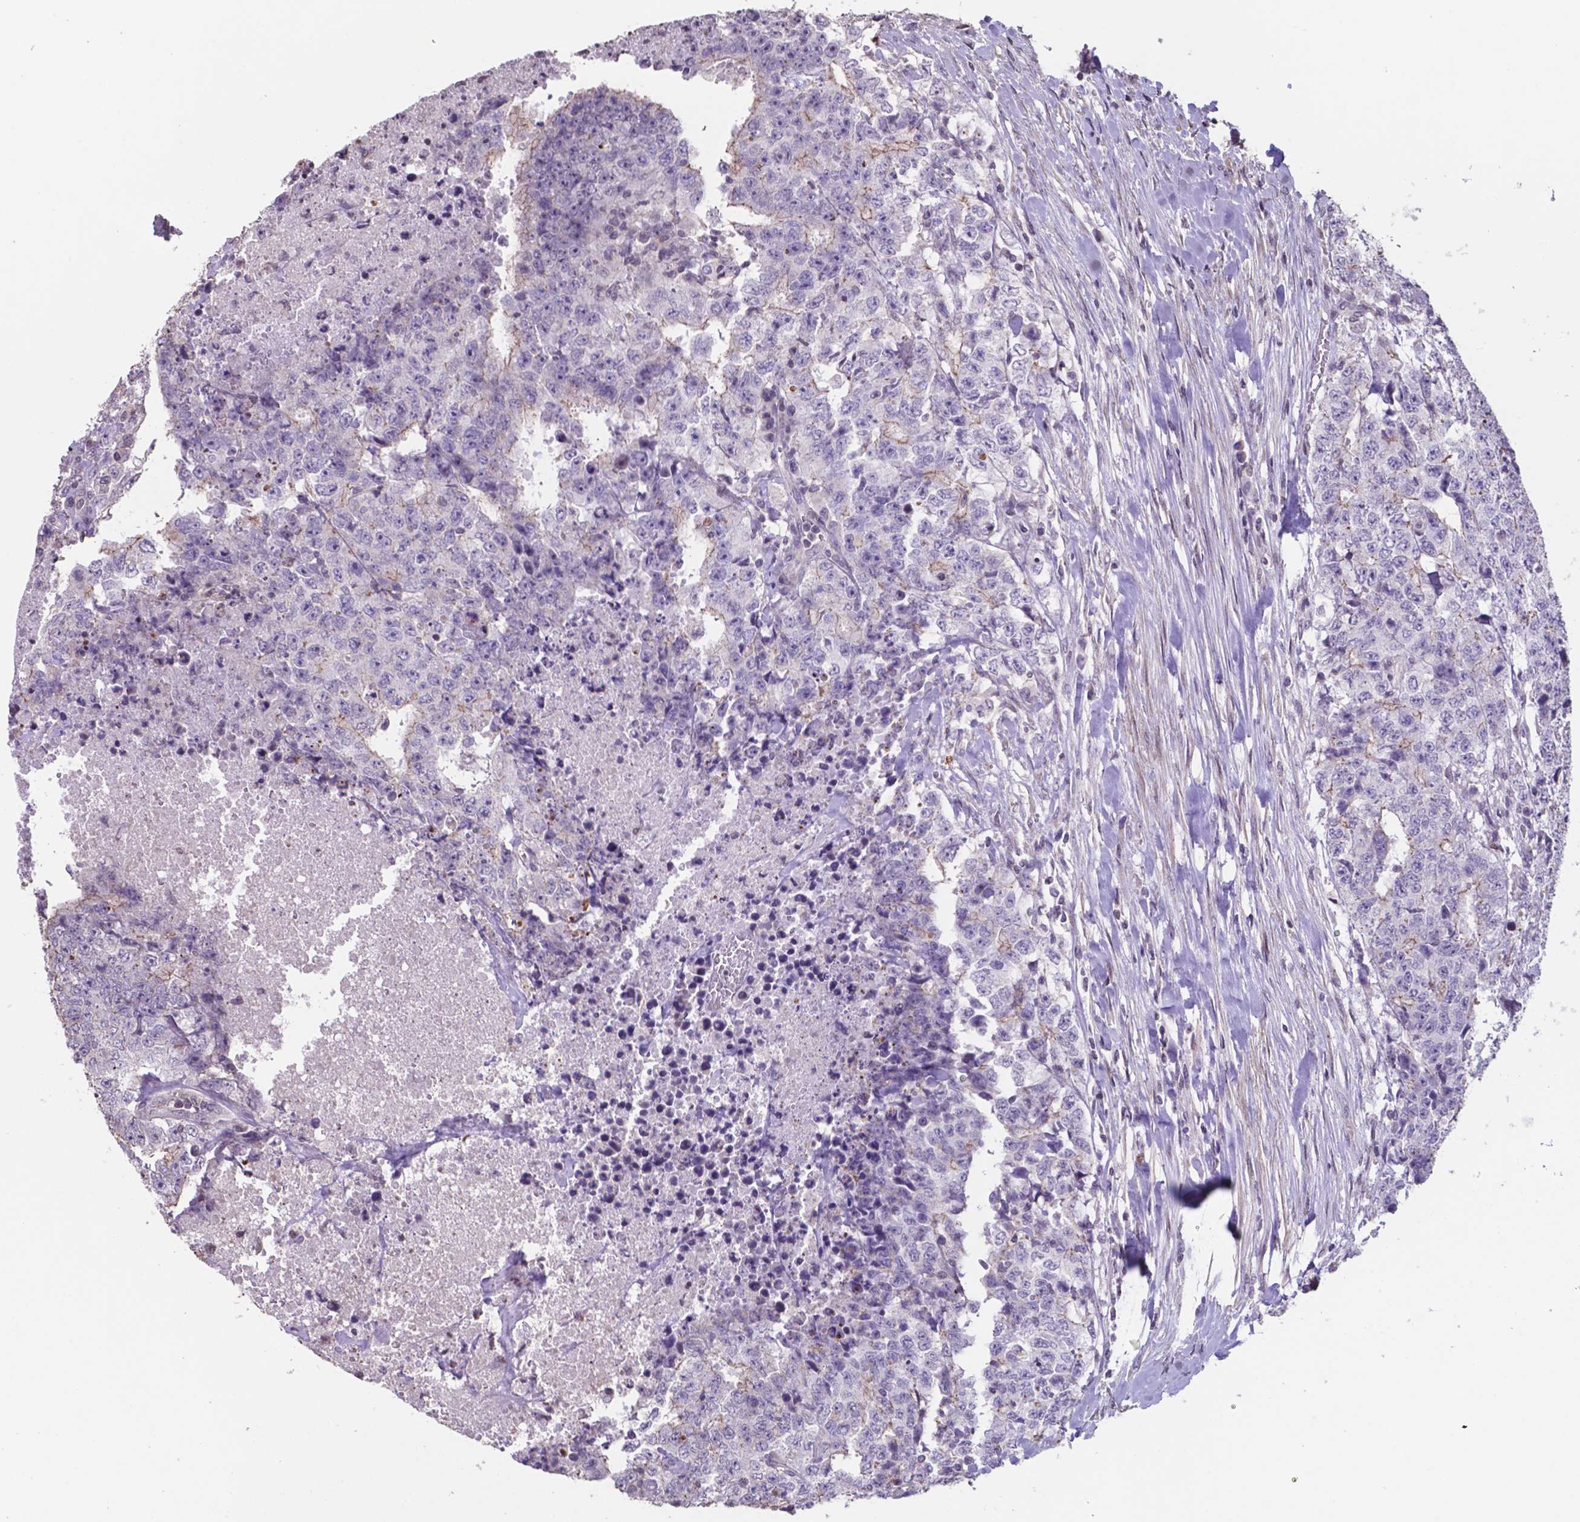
{"staining": {"intensity": "weak", "quantity": "<25%", "location": "cytoplasmic/membranous"}, "tissue": "testis cancer", "cell_type": "Tumor cells", "image_type": "cancer", "snomed": [{"axis": "morphology", "description": "Carcinoma, Embryonal, NOS"}, {"axis": "topography", "description": "Testis"}], "caption": "Immunohistochemistry photomicrograph of human embryonal carcinoma (testis) stained for a protein (brown), which shows no positivity in tumor cells. (DAB (3,3'-diaminobenzidine) immunohistochemistry, high magnification).", "gene": "MLC1", "patient": {"sex": "male", "age": 24}}